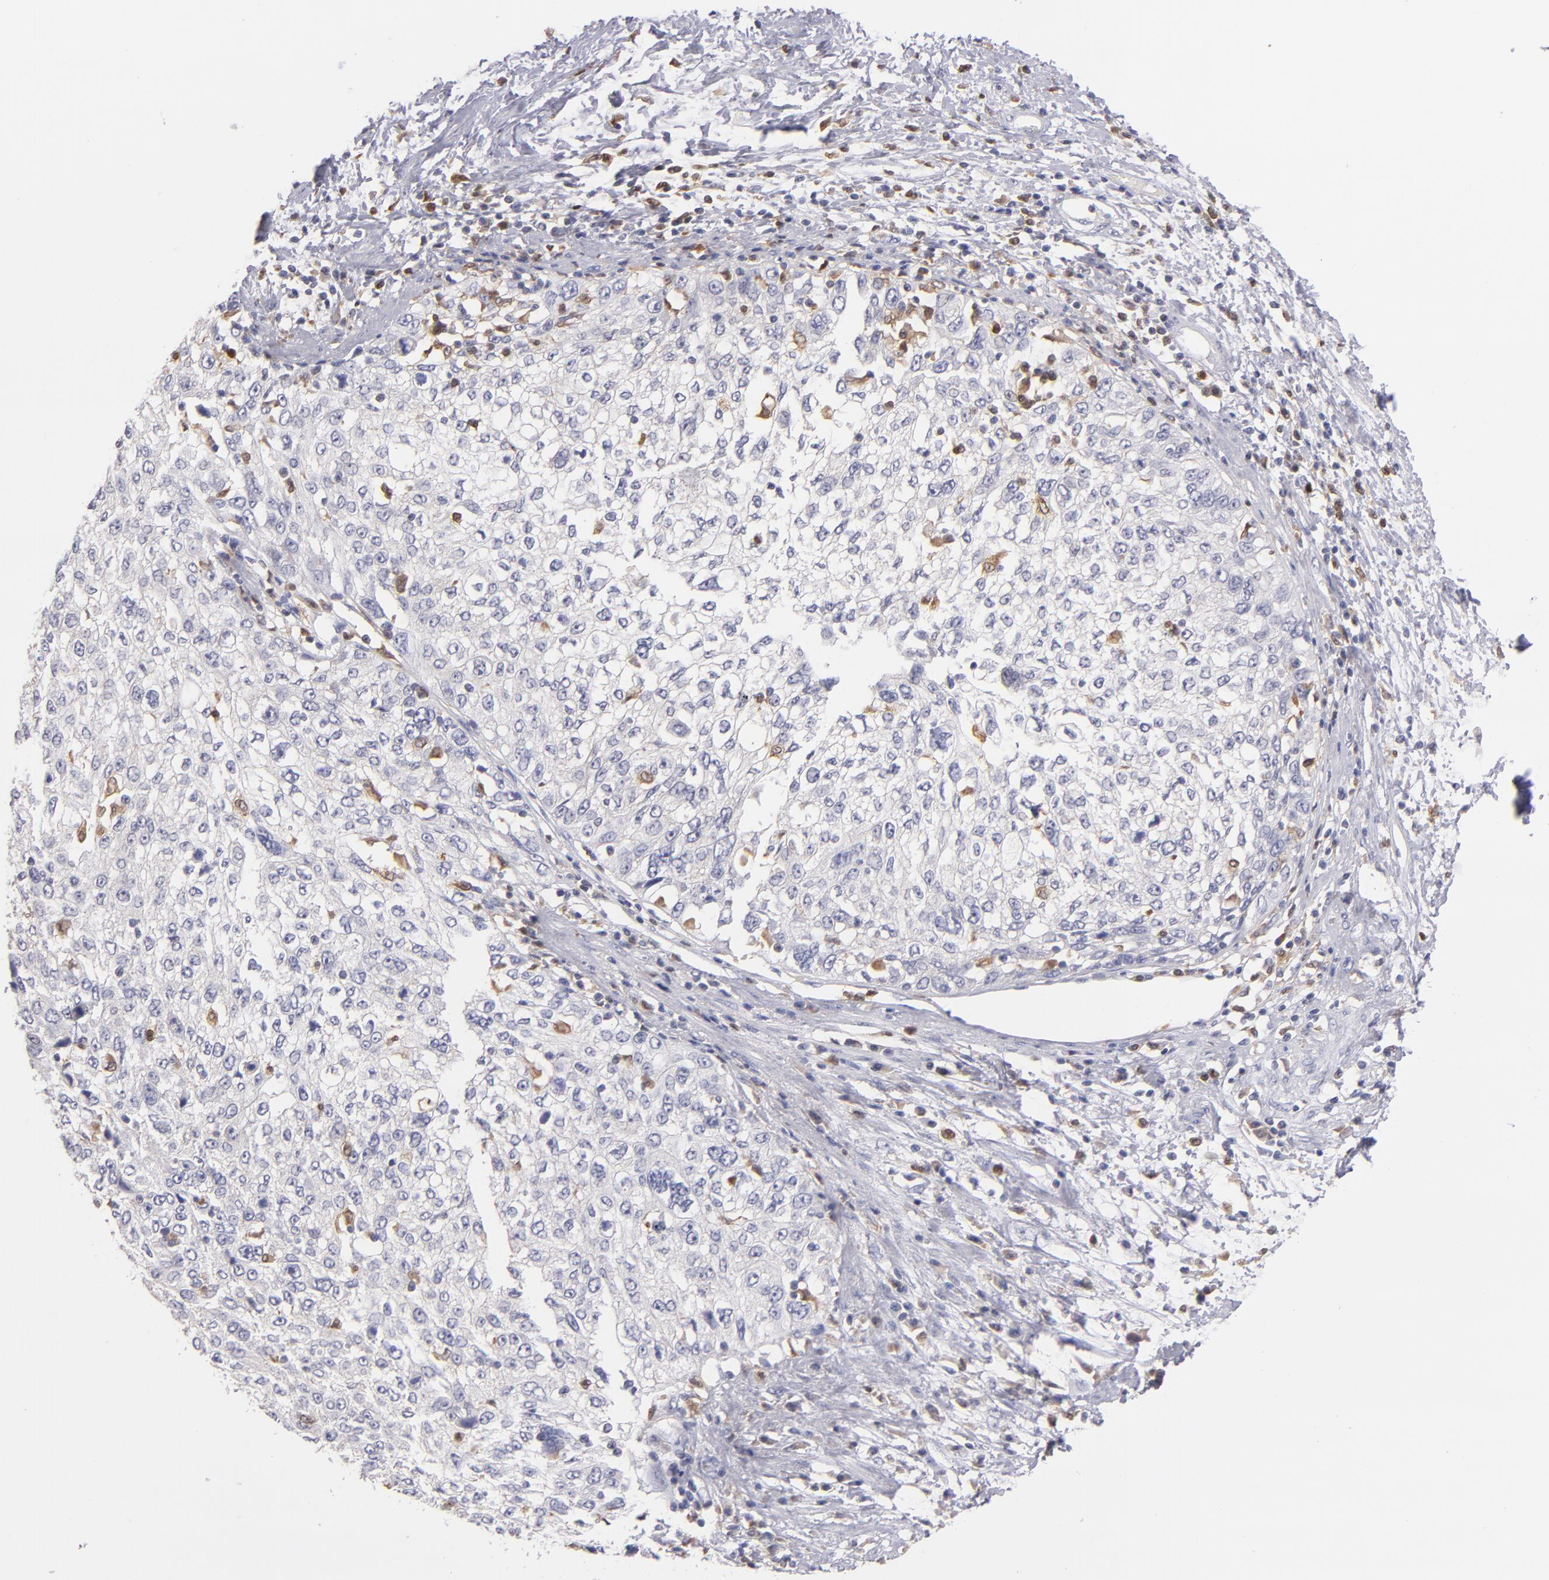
{"staining": {"intensity": "moderate", "quantity": "<25%", "location": "cytoplasmic/membranous"}, "tissue": "cervical cancer", "cell_type": "Tumor cells", "image_type": "cancer", "snomed": [{"axis": "morphology", "description": "Squamous cell carcinoma, NOS"}, {"axis": "topography", "description": "Cervix"}], "caption": "Protein staining of cervical cancer tissue demonstrates moderate cytoplasmic/membranous positivity in about <25% of tumor cells. (DAB IHC with brightfield microscopy, high magnification).", "gene": "PRKCD", "patient": {"sex": "female", "age": 57}}